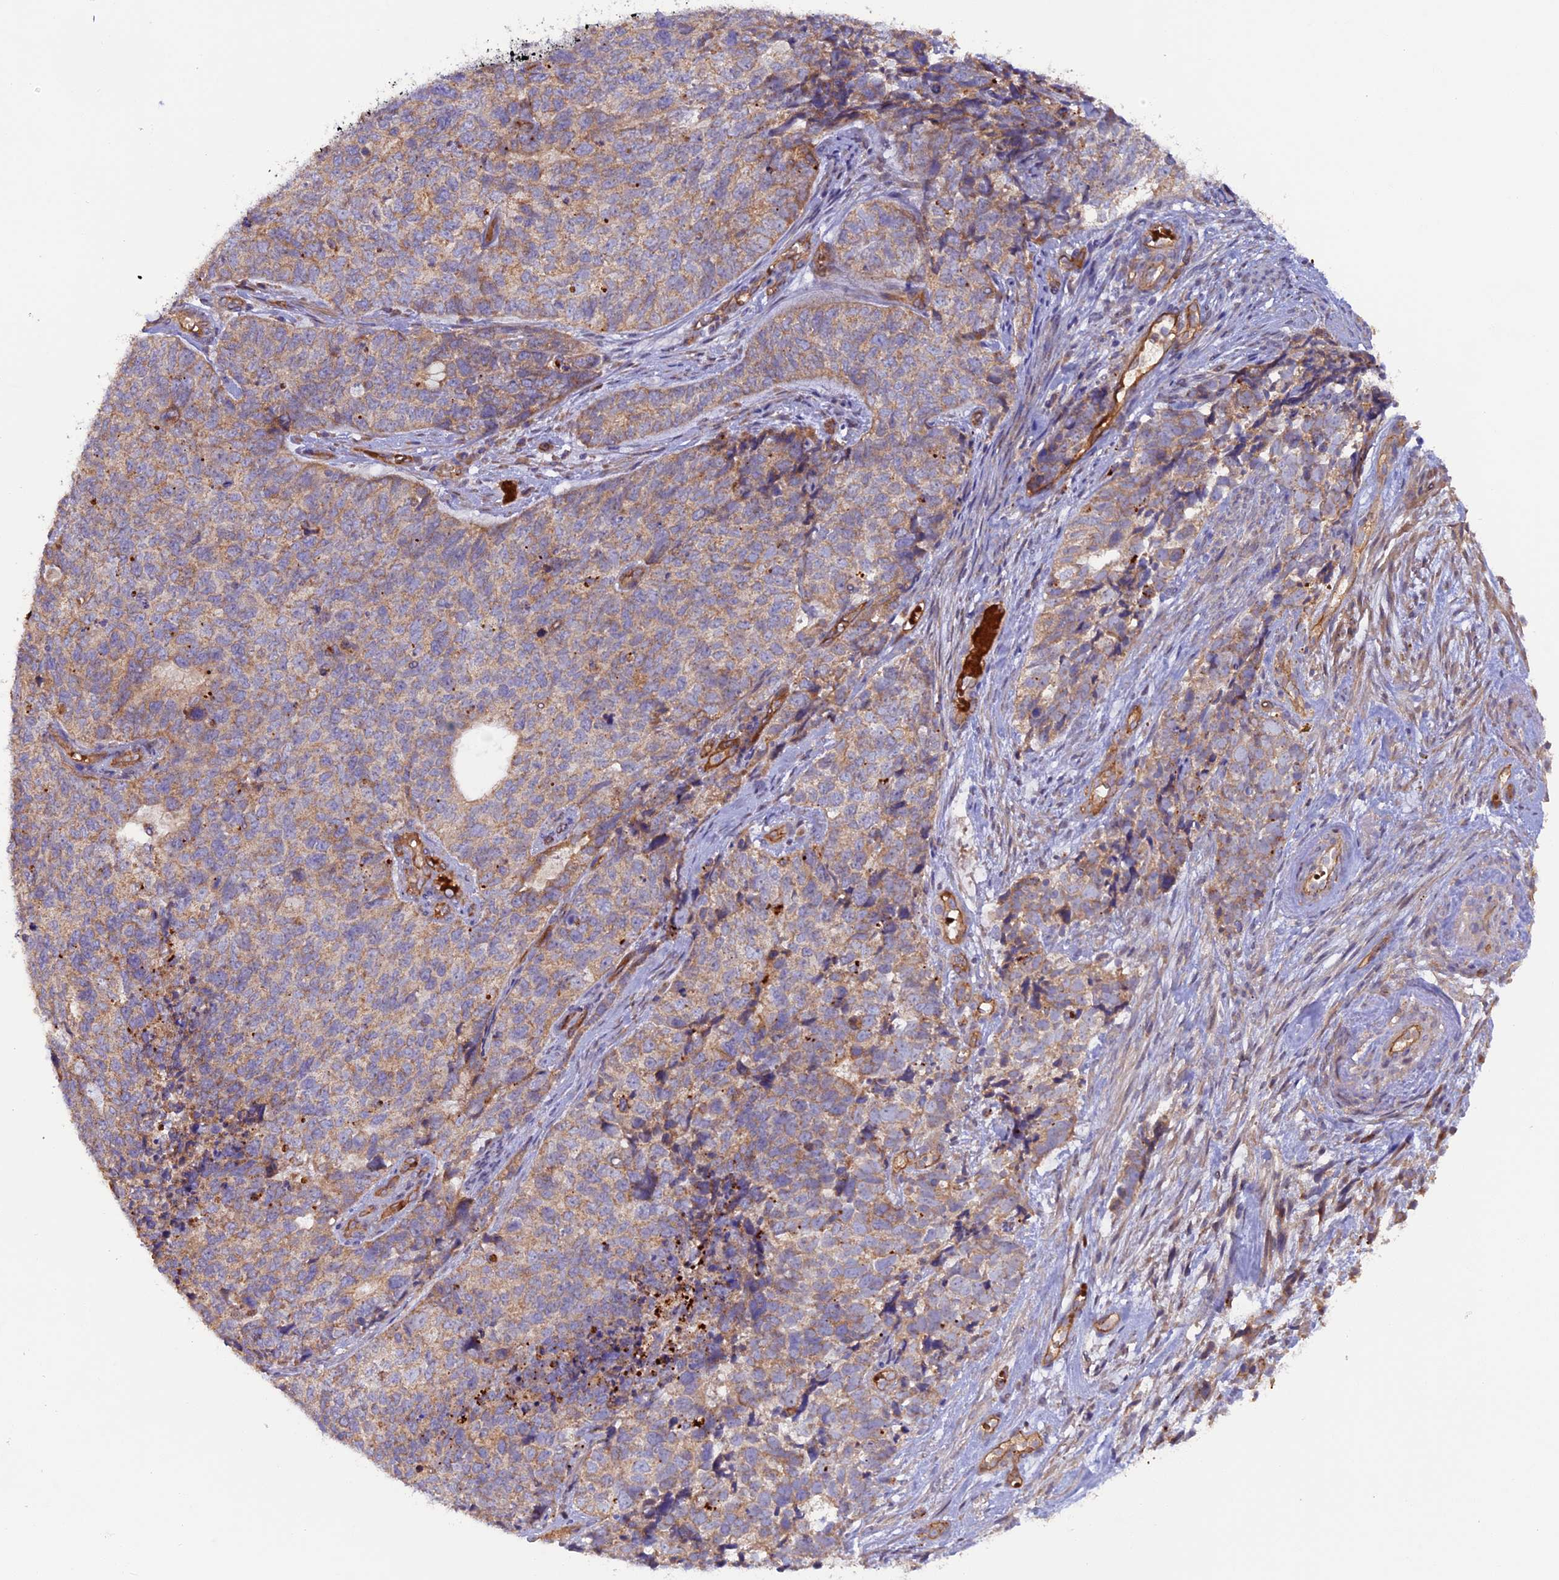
{"staining": {"intensity": "weak", "quantity": ">75%", "location": "cytoplasmic/membranous"}, "tissue": "cervical cancer", "cell_type": "Tumor cells", "image_type": "cancer", "snomed": [{"axis": "morphology", "description": "Squamous cell carcinoma, NOS"}, {"axis": "topography", "description": "Cervix"}], "caption": "Immunohistochemistry image of cervical cancer (squamous cell carcinoma) stained for a protein (brown), which exhibits low levels of weak cytoplasmic/membranous expression in about >75% of tumor cells.", "gene": "DUS3L", "patient": {"sex": "female", "age": 63}}